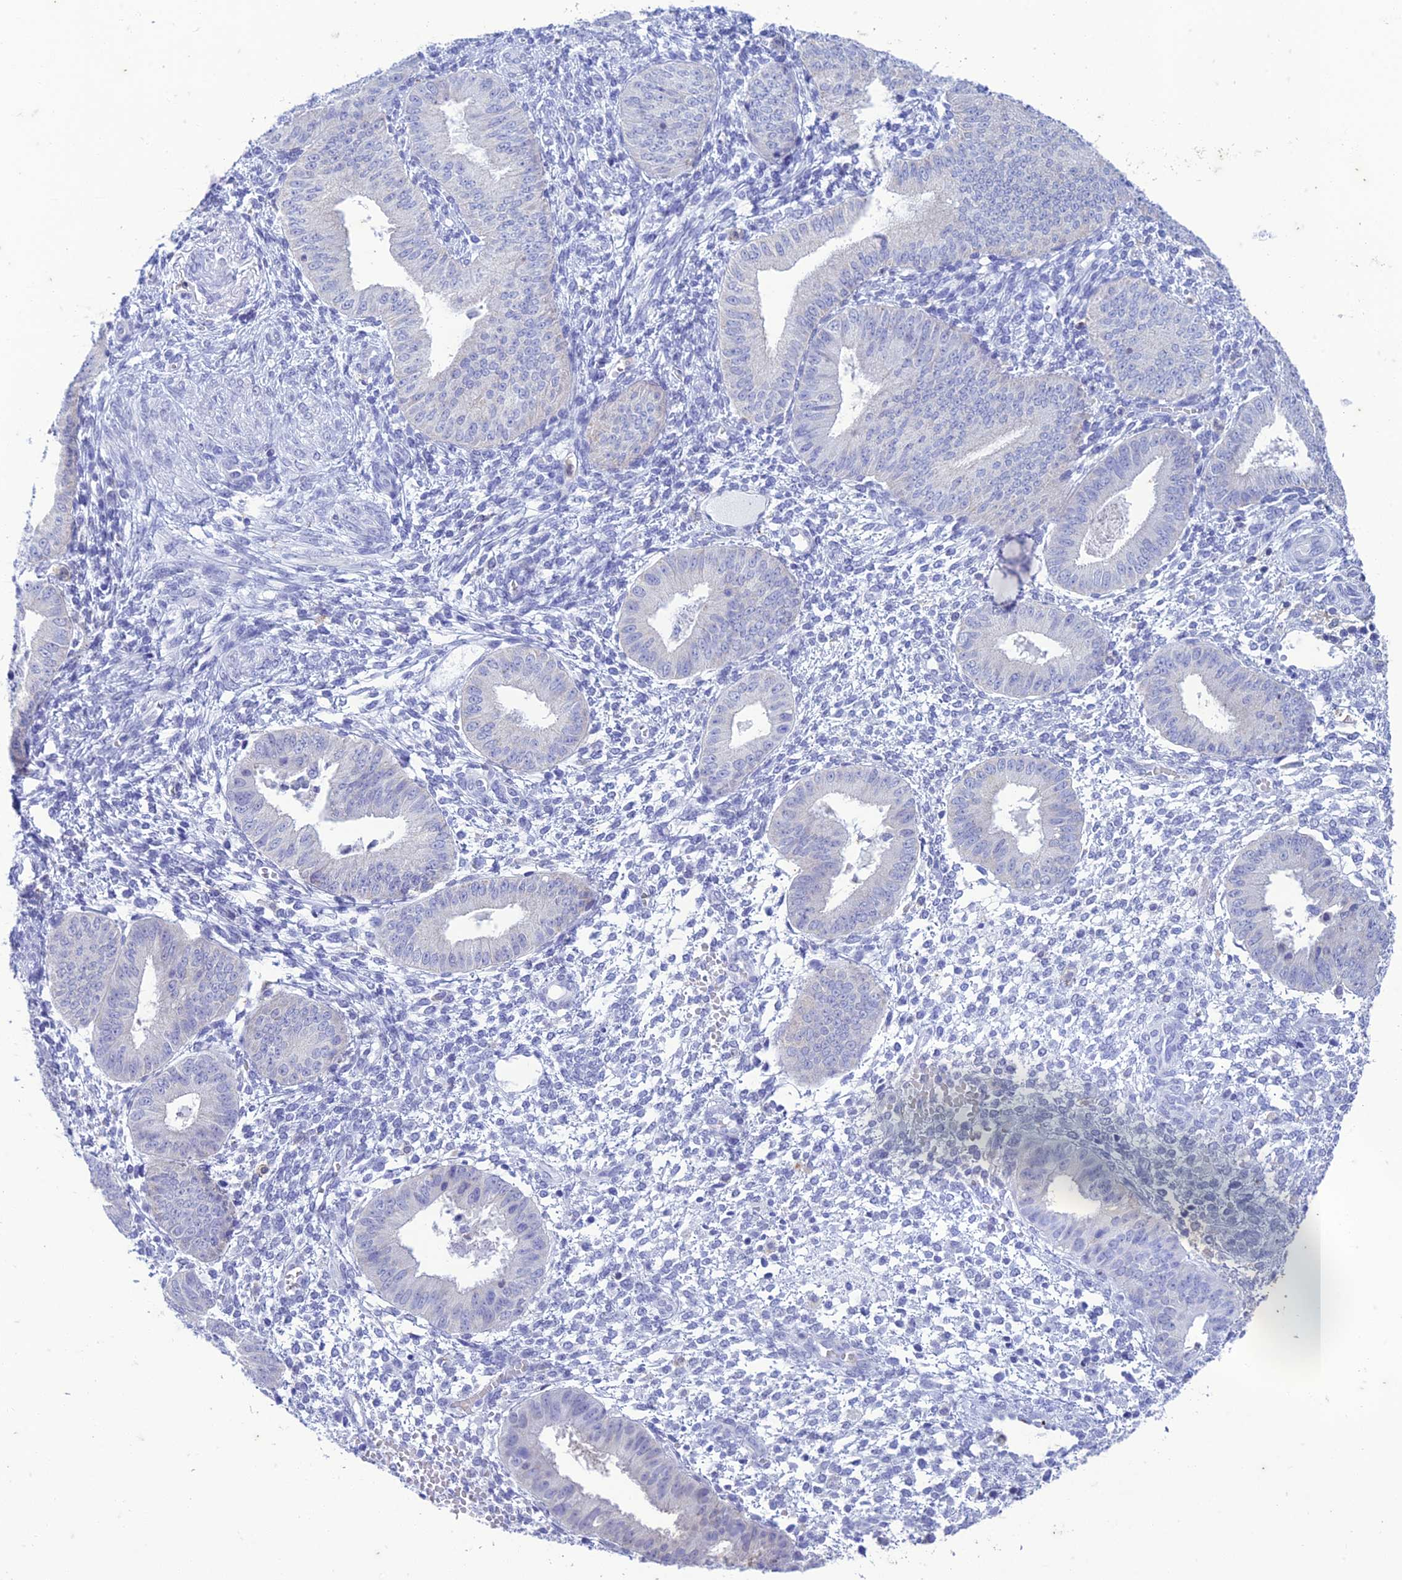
{"staining": {"intensity": "negative", "quantity": "none", "location": "none"}, "tissue": "endometrium", "cell_type": "Cells in endometrial stroma", "image_type": "normal", "snomed": [{"axis": "morphology", "description": "Normal tissue, NOS"}, {"axis": "topography", "description": "Endometrium"}], "caption": "High power microscopy histopathology image of an immunohistochemistry micrograph of normal endometrium, revealing no significant positivity in cells in endometrial stroma. (Stains: DAB immunohistochemistry (IHC) with hematoxylin counter stain, Microscopy: brightfield microscopy at high magnification).", "gene": "FGF7", "patient": {"sex": "female", "age": 49}}